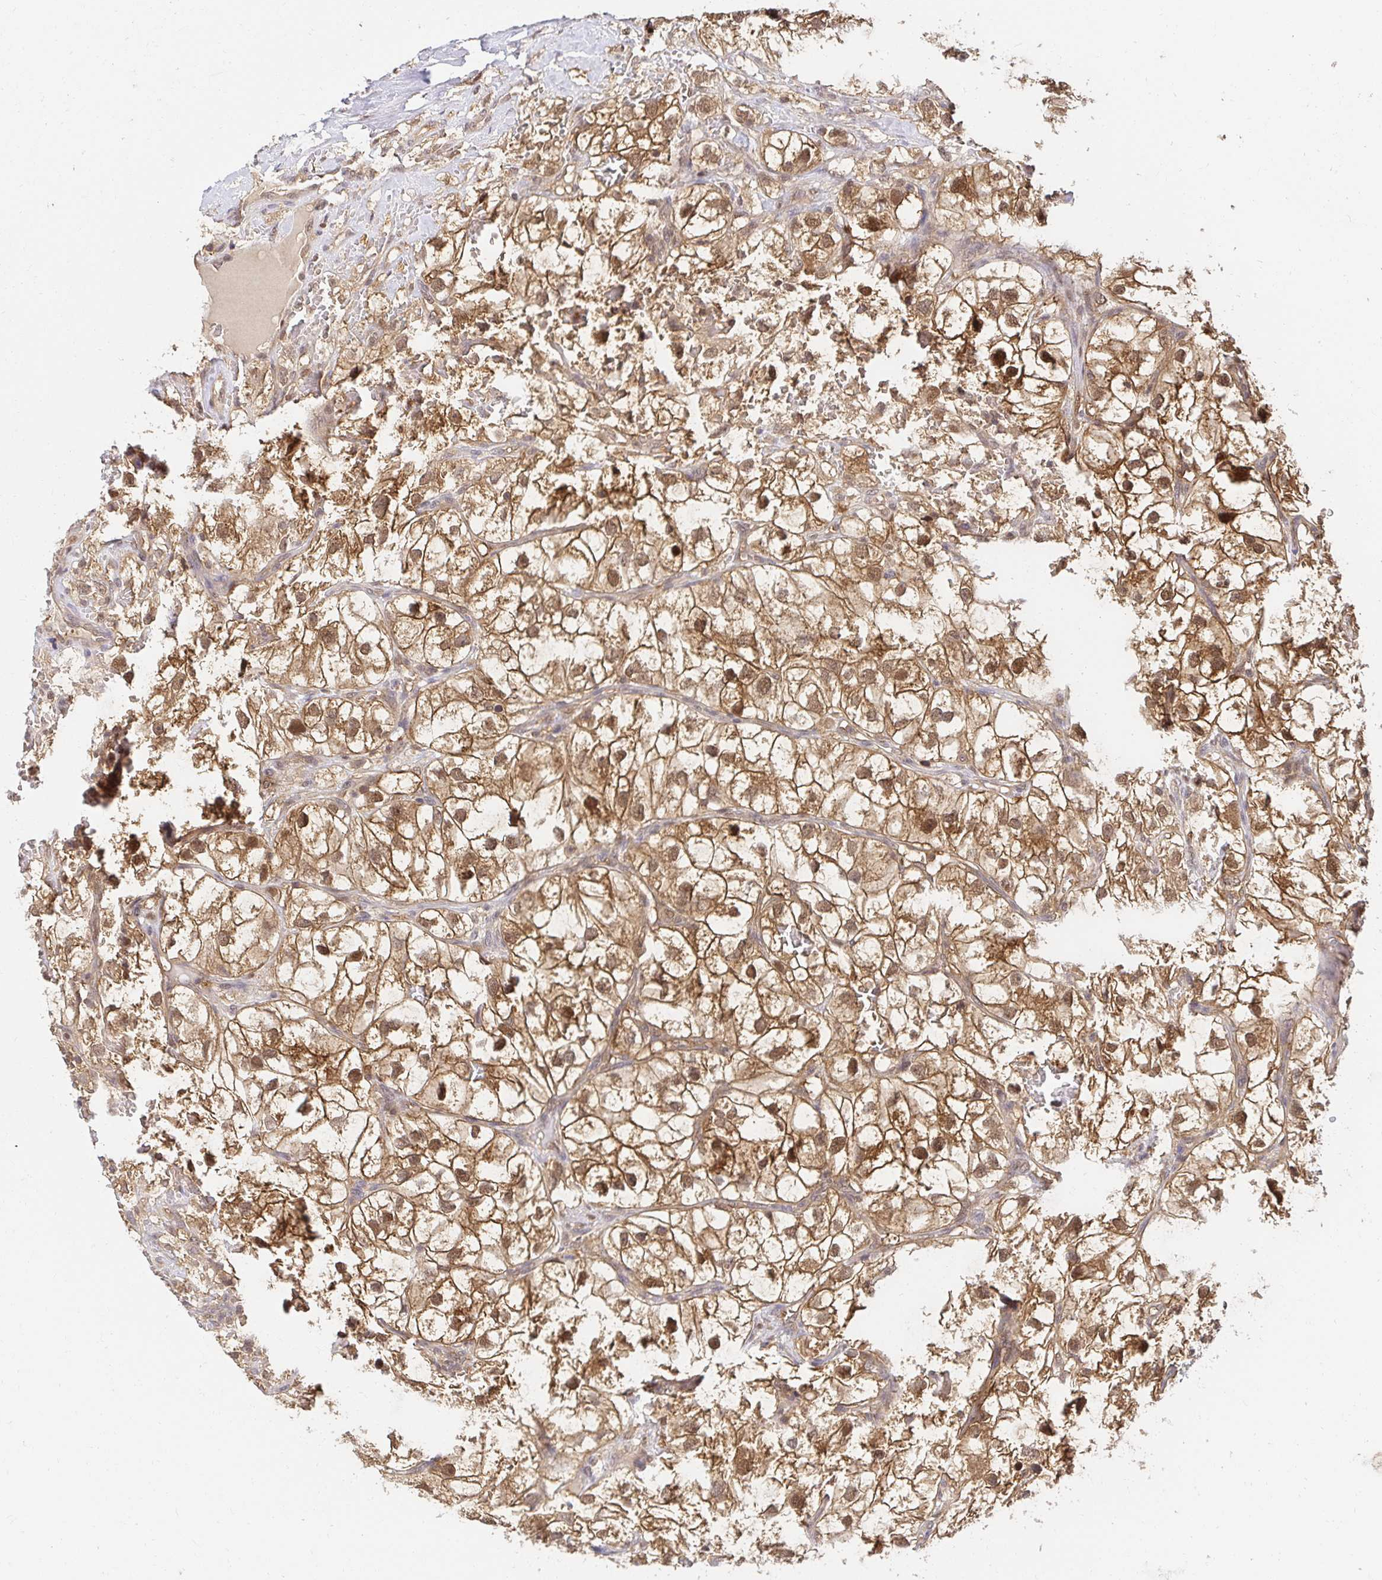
{"staining": {"intensity": "moderate", "quantity": ">75%", "location": "cytoplasmic/membranous,nuclear"}, "tissue": "renal cancer", "cell_type": "Tumor cells", "image_type": "cancer", "snomed": [{"axis": "morphology", "description": "Adenocarcinoma, NOS"}, {"axis": "topography", "description": "Kidney"}], "caption": "Moderate cytoplasmic/membranous and nuclear staining for a protein is present in approximately >75% of tumor cells of renal cancer using immunohistochemistry.", "gene": "PSMA4", "patient": {"sex": "male", "age": 59}}